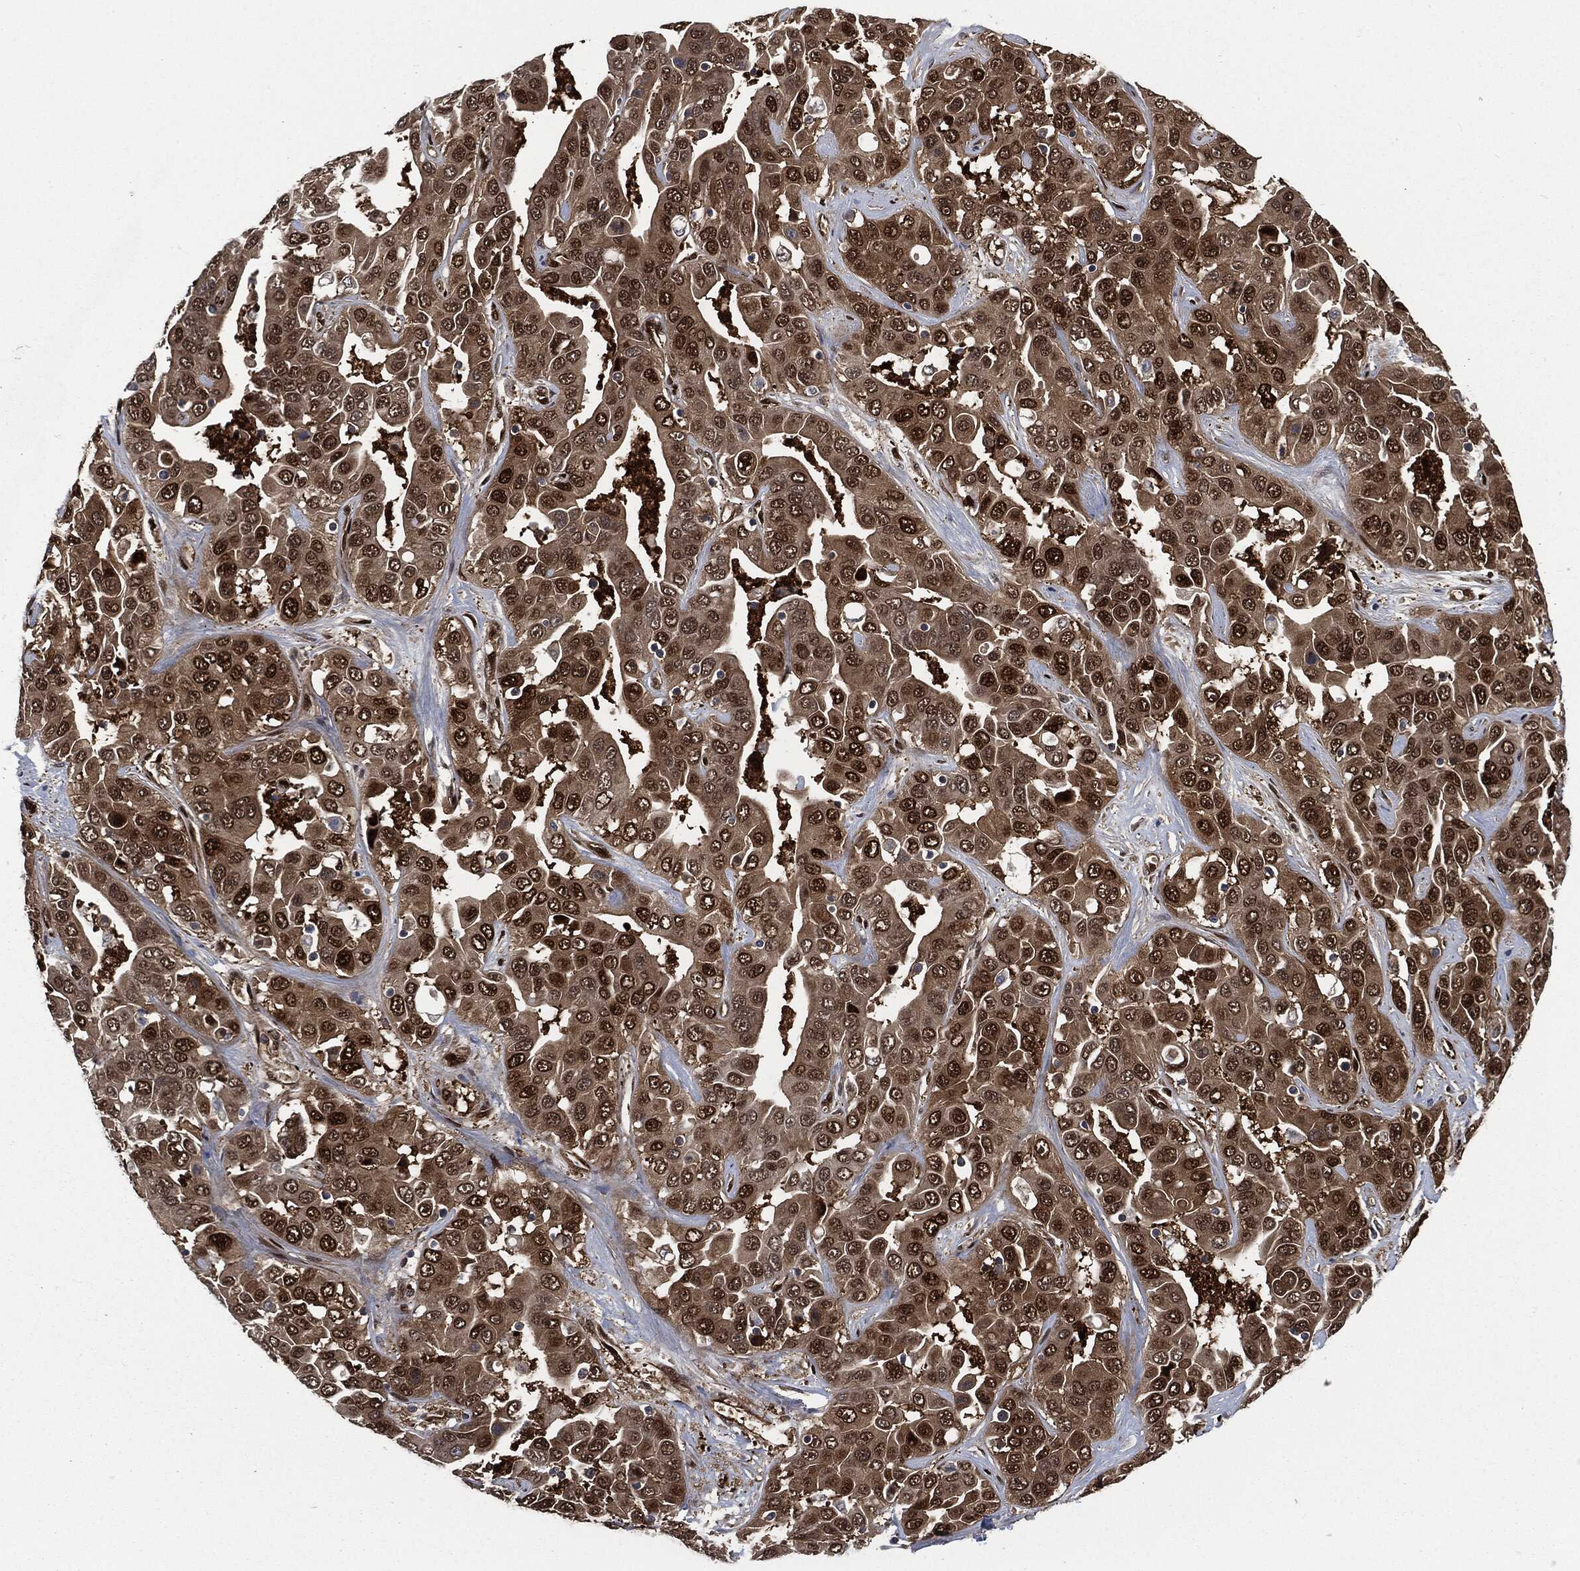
{"staining": {"intensity": "strong", "quantity": "25%-75%", "location": "nuclear"}, "tissue": "liver cancer", "cell_type": "Tumor cells", "image_type": "cancer", "snomed": [{"axis": "morphology", "description": "Cholangiocarcinoma"}, {"axis": "topography", "description": "Liver"}], "caption": "About 25%-75% of tumor cells in cholangiocarcinoma (liver) reveal strong nuclear protein positivity as visualized by brown immunohistochemical staining.", "gene": "DCTN1", "patient": {"sex": "female", "age": 52}}